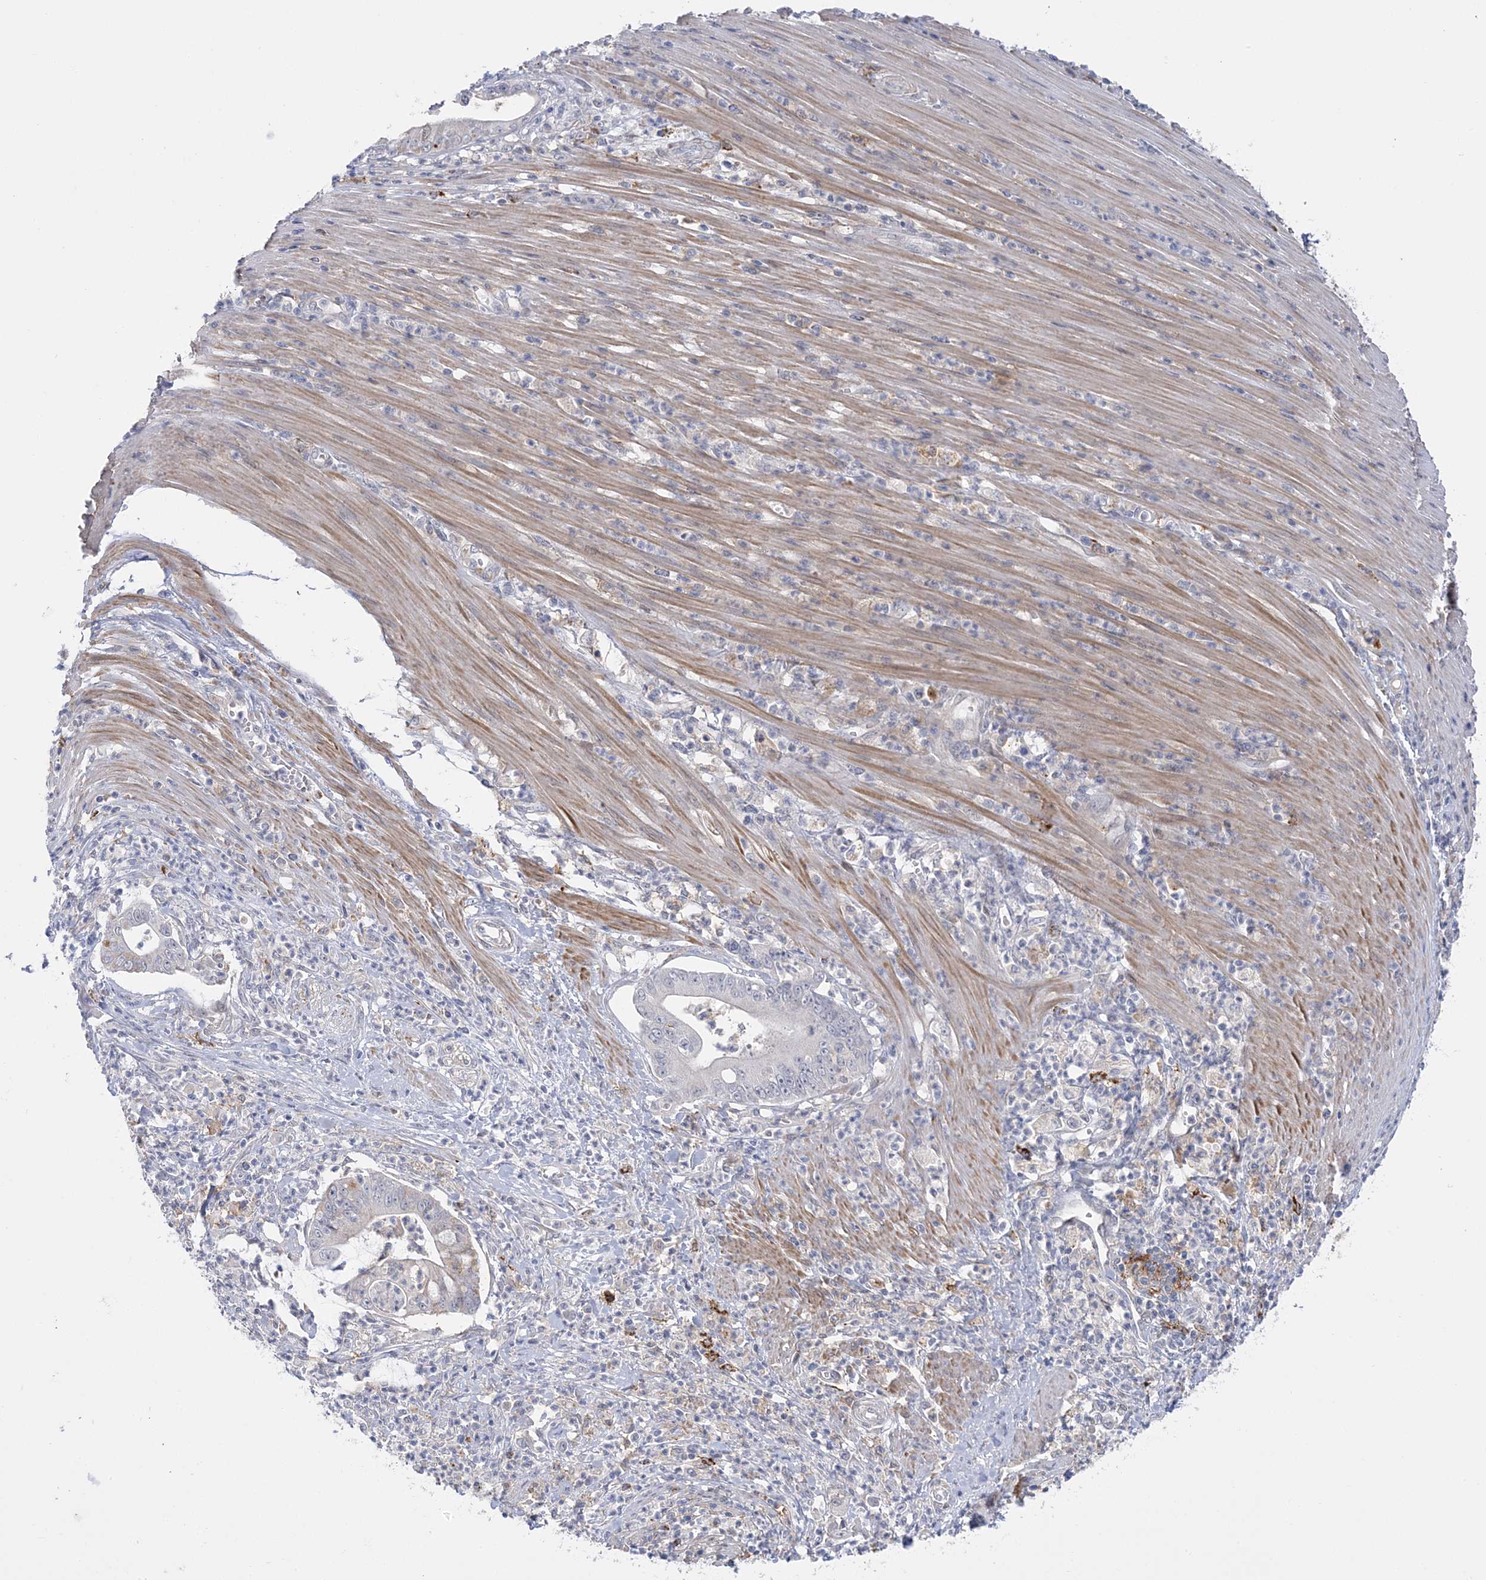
{"staining": {"intensity": "negative", "quantity": "none", "location": "none"}, "tissue": "pancreatic cancer", "cell_type": "Tumor cells", "image_type": "cancer", "snomed": [{"axis": "morphology", "description": "Adenocarcinoma, NOS"}, {"axis": "topography", "description": "Pancreas"}], "caption": "IHC histopathology image of pancreatic adenocarcinoma stained for a protein (brown), which displays no positivity in tumor cells.", "gene": "HAAO", "patient": {"sex": "male", "age": 69}}